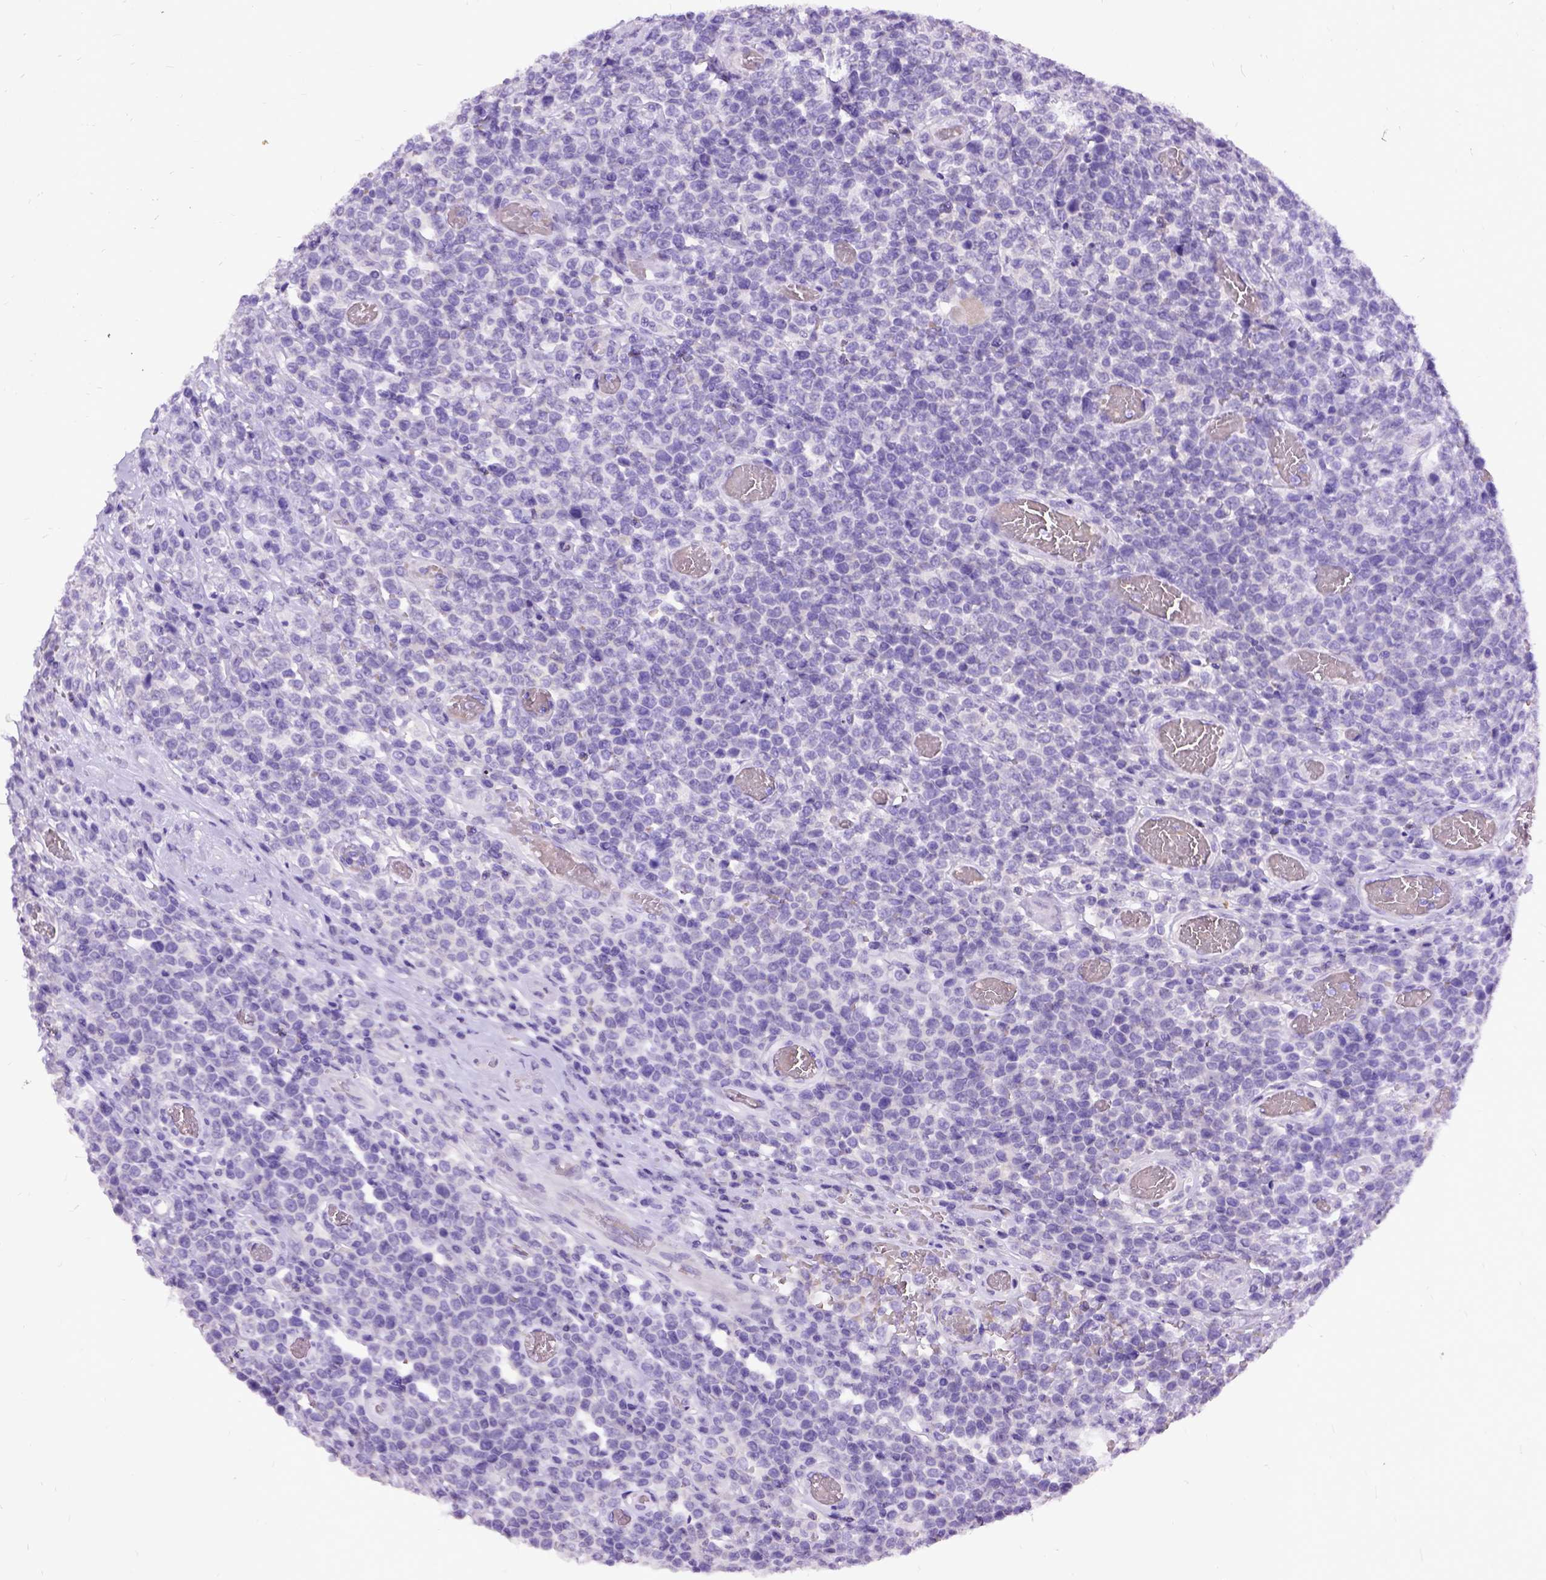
{"staining": {"intensity": "negative", "quantity": "none", "location": "none"}, "tissue": "lymphoma", "cell_type": "Tumor cells", "image_type": "cancer", "snomed": [{"axis": "morphology", "description": "Malignant lymphoma, non-Hodgkin's type, High grade"}, {"axis": "topography", "description": "Soft tissue"}], "caption": "IHC of lymphoma reveals no expression in tumor cells.", "gene": "NEUROD4", "patient": {"sex": "female", "age": 56}}